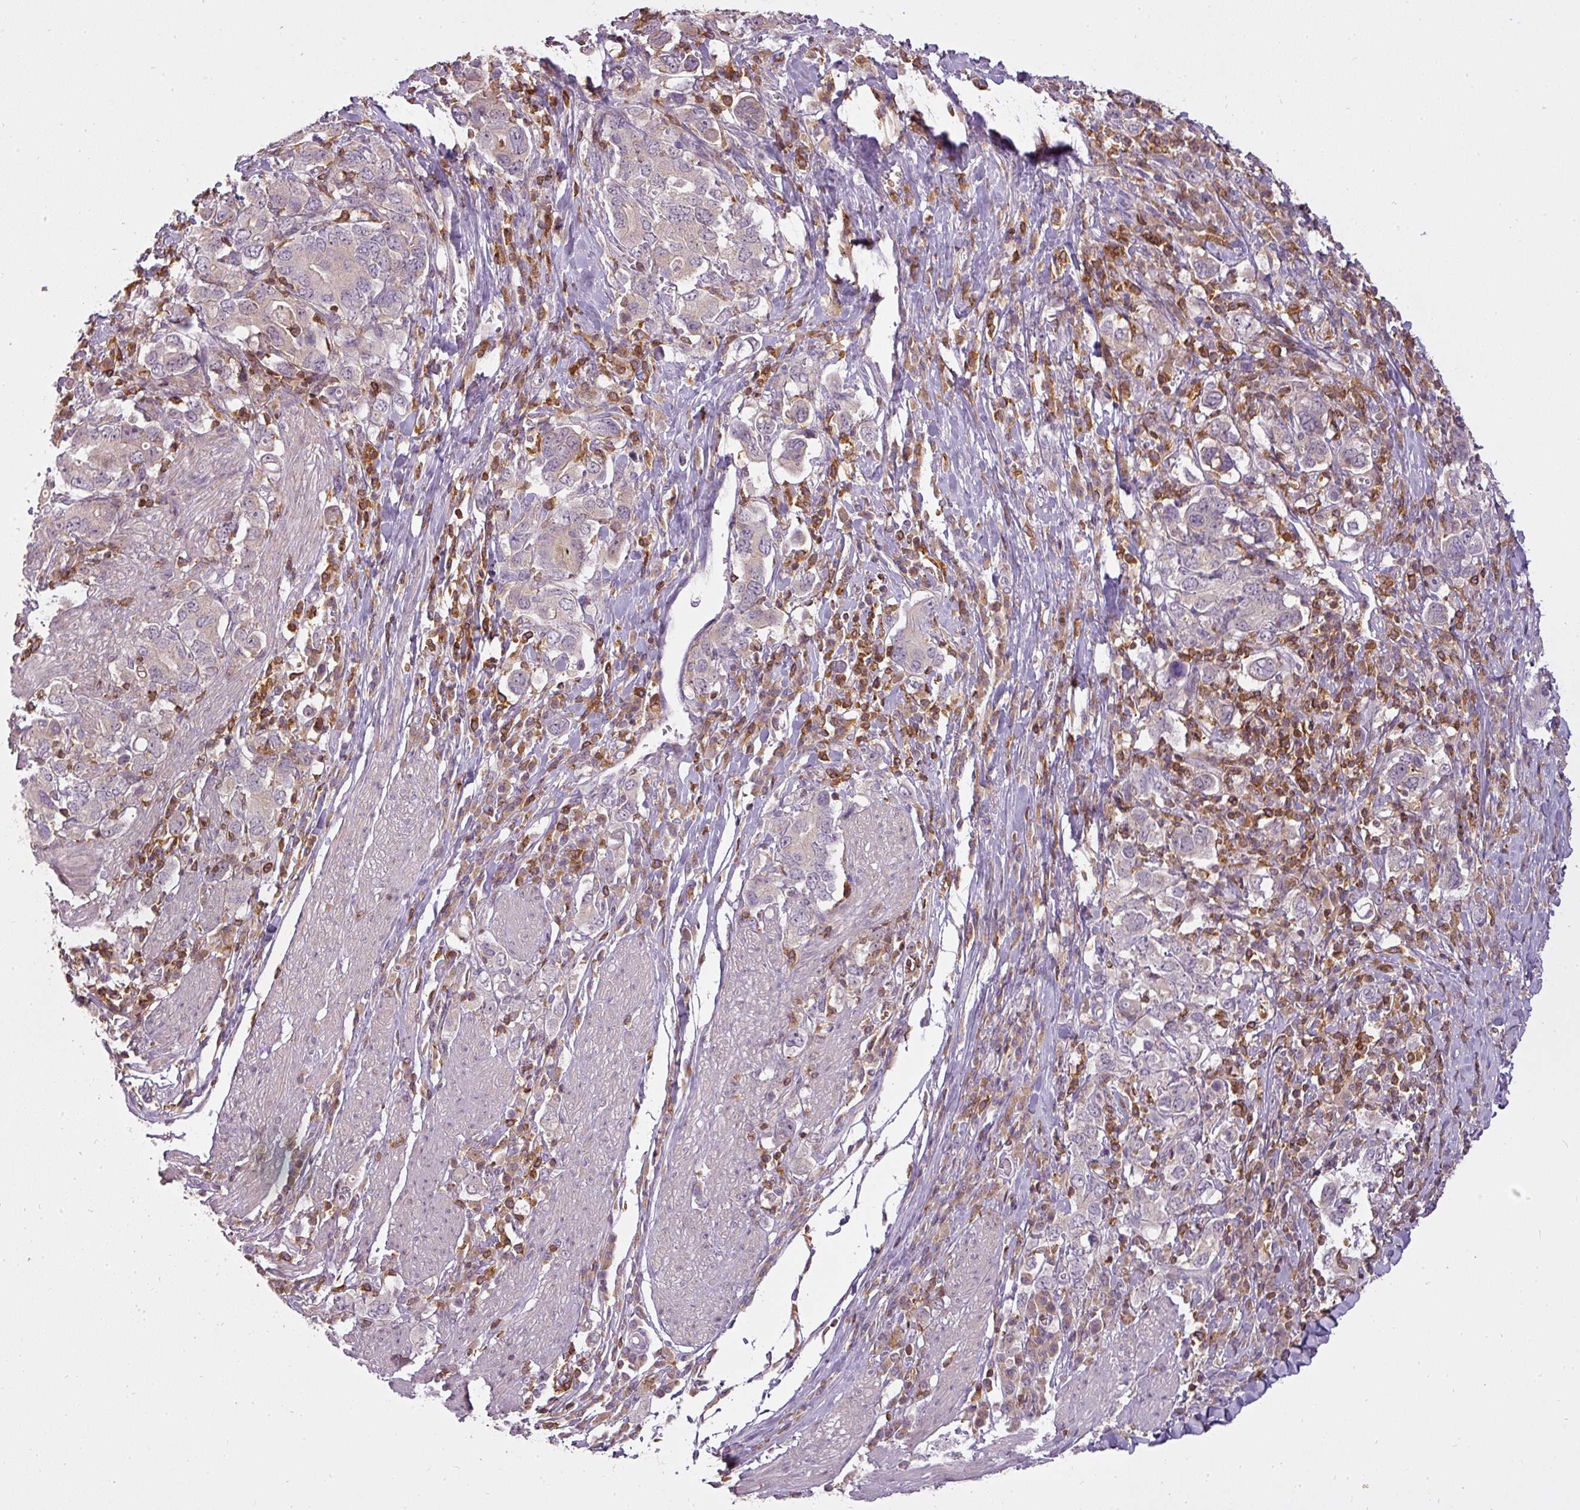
{"staining": {"intensity": "negative", "quantity": "none", "location": "none"}, "tissue": "stomach cancer", "cell_type": "Tumor cells", "image_type": "cancer", "snomed": [{"axis": "morphology", "description": "Adenocarcinoma, NOS"}, {"axis": "topography", "description": "Stomach, upper"}, {"axis": "topography", "description": "Stomach"}], "caption": "Immunohistochemical staining of stomach cancer (adenocarcinoma) displays no significant positivity in tumor cells.", "gene": "STK4", "patient": {"sex": "male", "age": 62}}